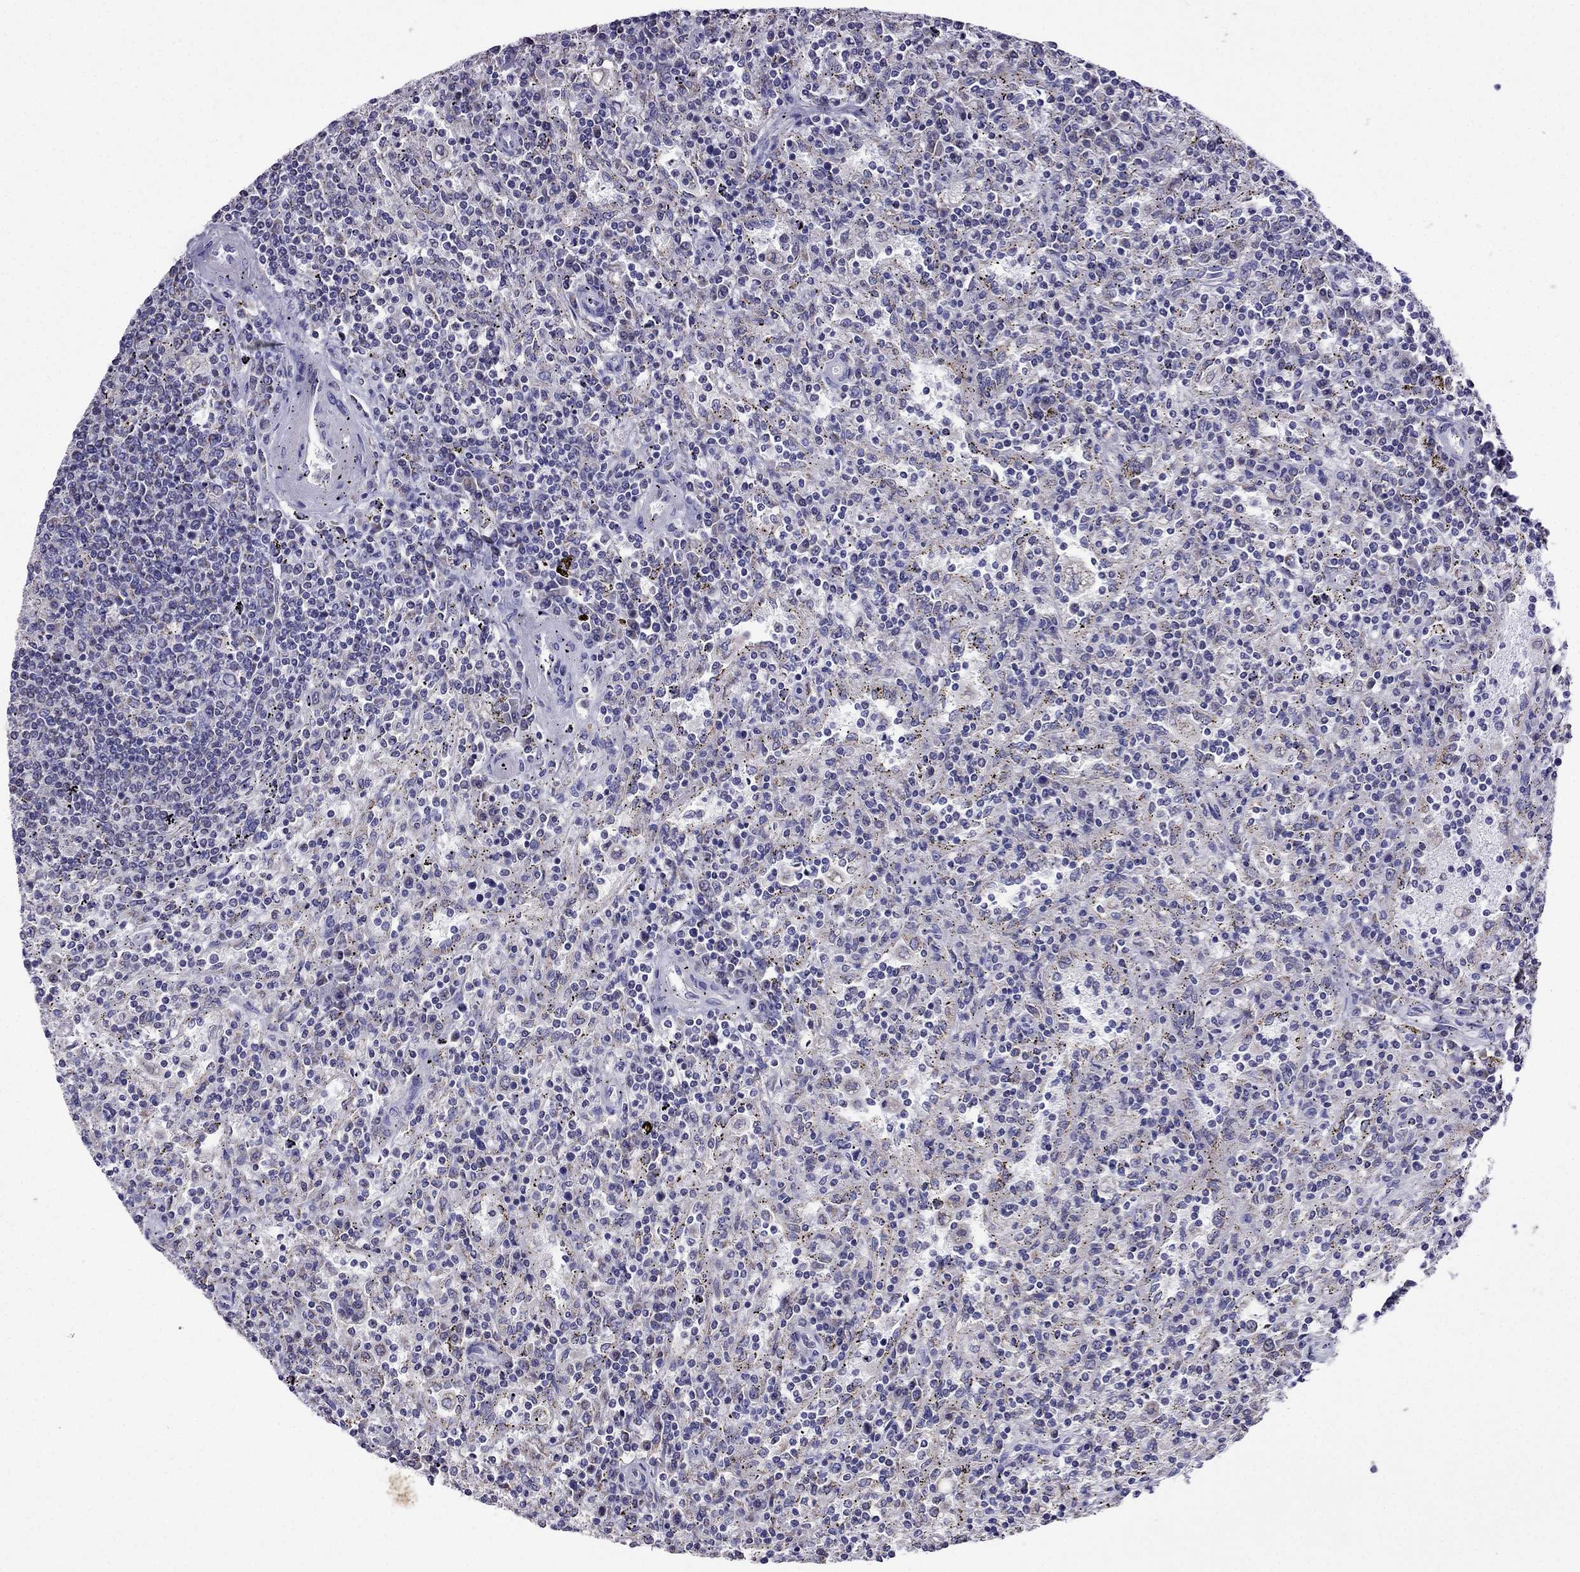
{"staining": {"intensity": "negative", "quantity": "none", "location": "none"}, "tissue": "lymphoma", "cell_type": "Tumor cells", "image_type": "cancer", "snomed": [{"axis": "morphology", "description": "Malignant lymphoma, non-Hodgkin's type, Low grade"}, {"axis": "topography", "description": "Lymph node"}], "caption": "There is no significant expression in tumor cells of malignant lymphoma, non-Hodgkin's type (low-grade).", "gene": "DSC1", "patient": {"sex": "male", "age": 52}}